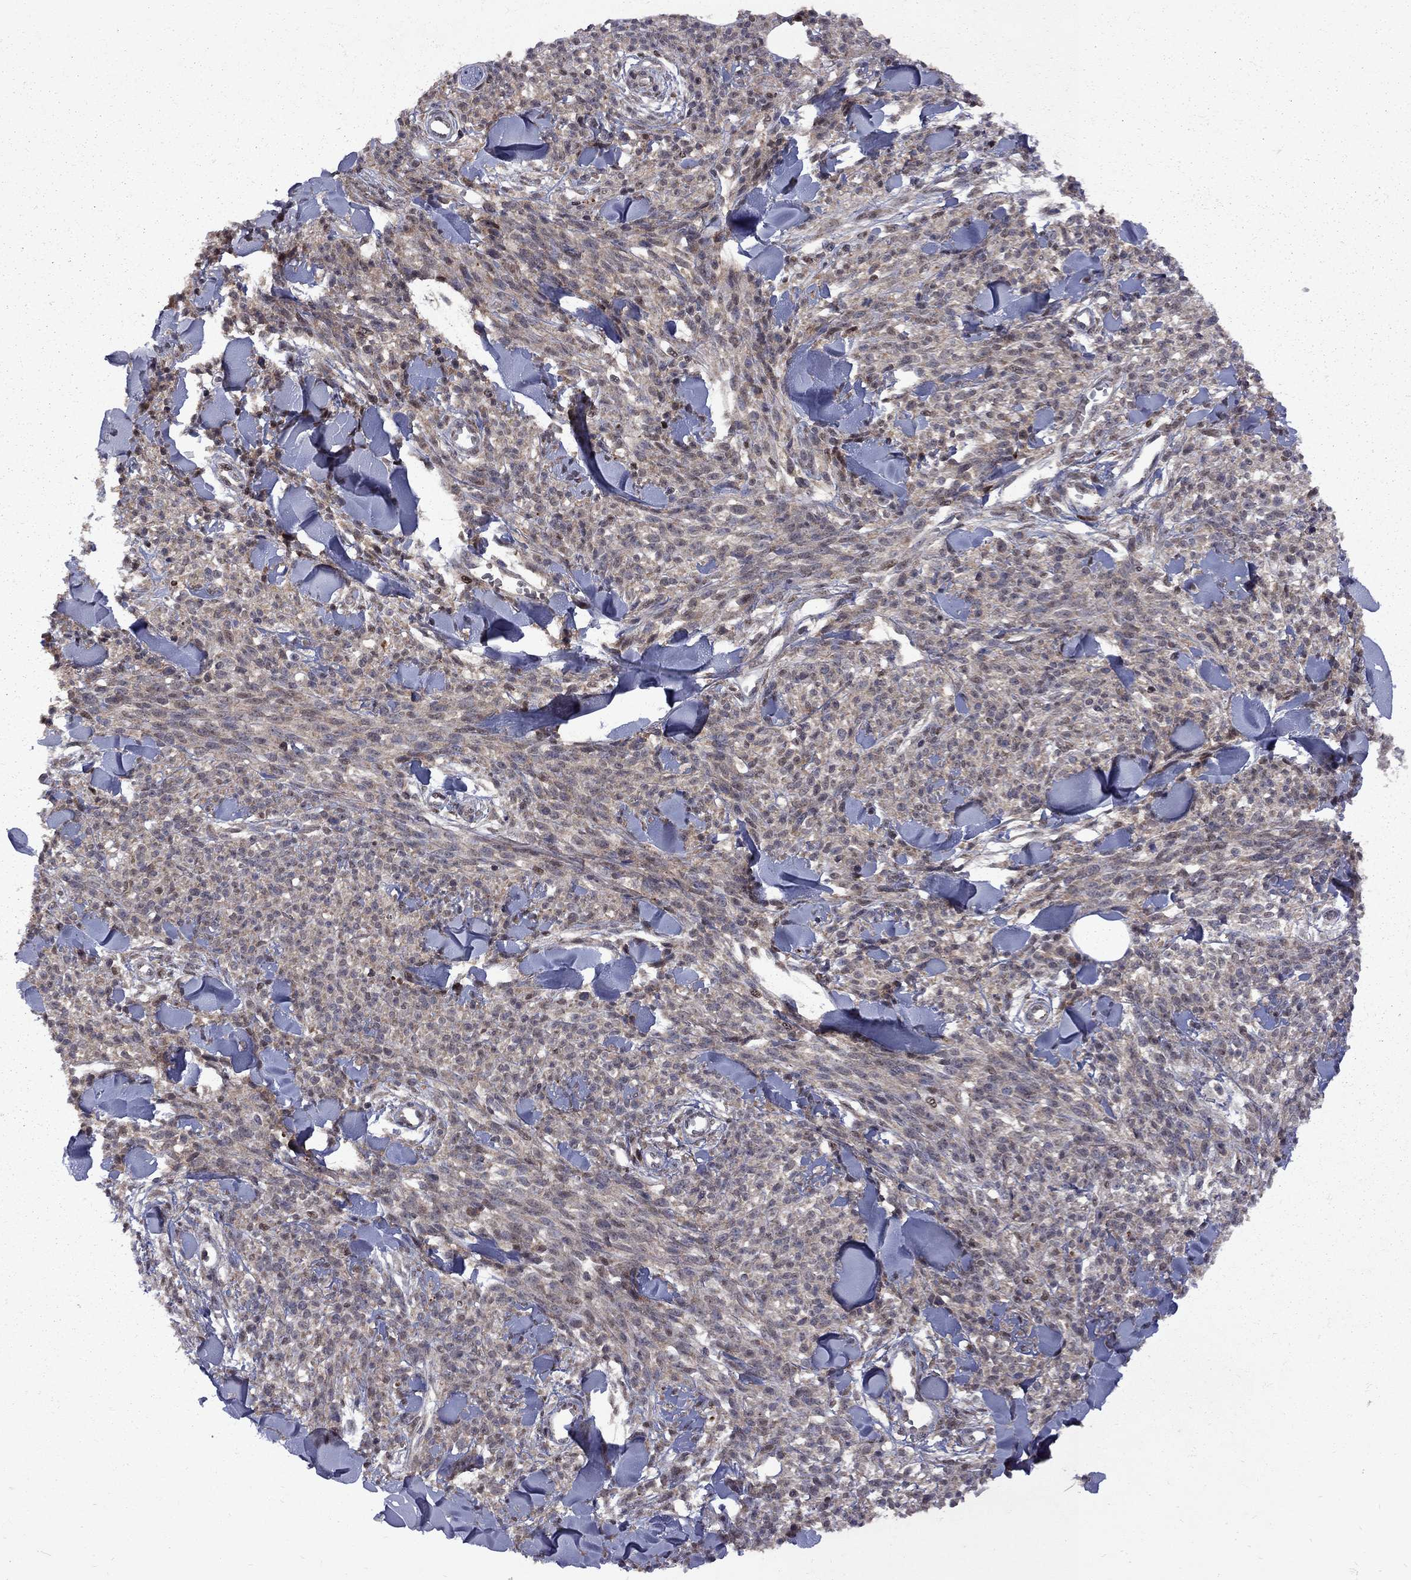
{"staining": {"intensity": "negative", "quantity": "none", "location": "none"}, "tissue": "melanoma", "cell_type": "Tumor cells", "image_type": "cancer", "snomed": [{"axis": "morphology", "description": "Malignant melanoma, NOS"}, {"axis": "topography", "description": "Skin"}, {"axis": "topography", "description": "Skin of trunk"}], "caption": "High magnification brightfield microscopy of malignant melanoma stained with DAB (brown) and counterstained with hematoxylin (blue): tumor cells show no significant positivity. (IHC, brightfield microscopy, high magnification).", "gene": "IPP", "patient": {"sex": "male", "age": 74}}